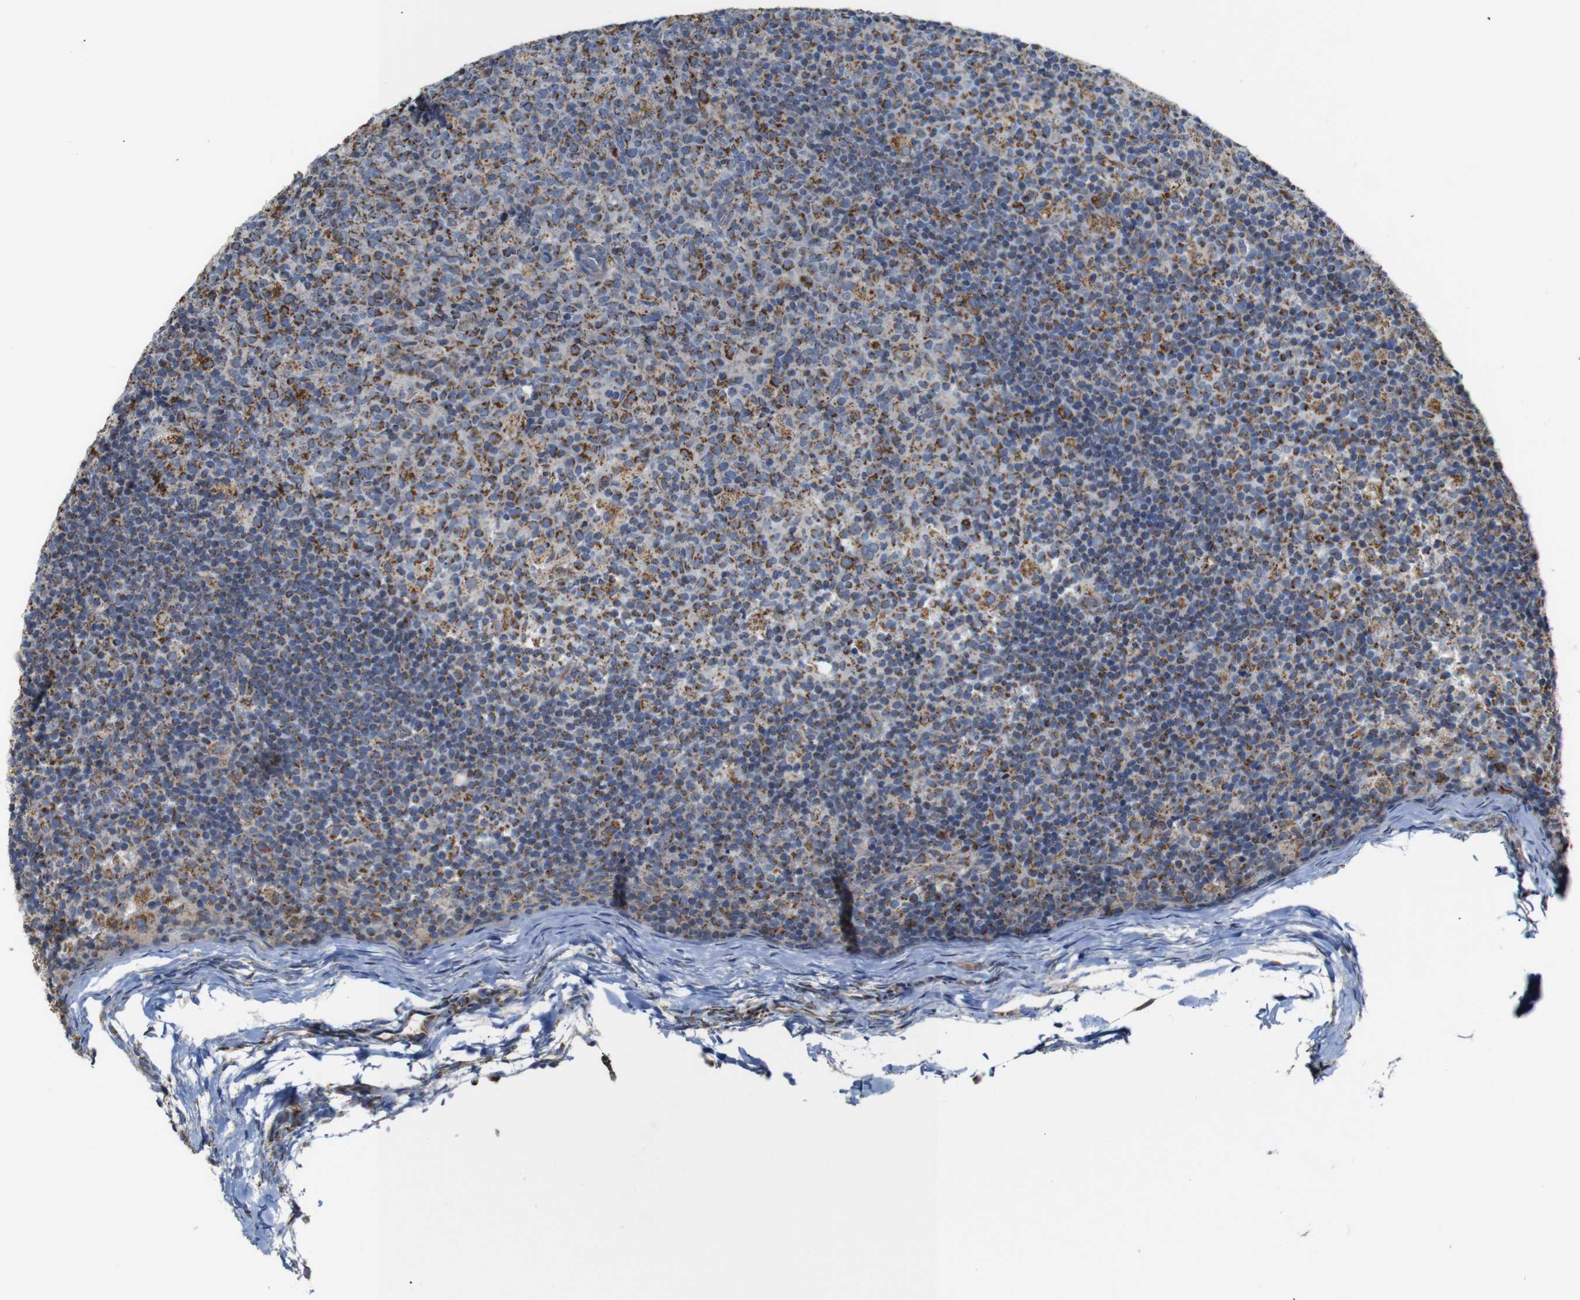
{"staining": {"intensity": "moderate", "quantity": ">75%", "location": "cytoplasmic/membranous"}, "tissue": "lymph node", "cell_type": "Germinal center cells", "image_type": "normal", "snomed": [{"axis": "morphology", "description": "Normal tissue, NOS"}, {"axis": "morphology", "description": "Inflammation, NOS"}, {"axis": "topography", "description": "Lymph node"}], "caption": "A high-resolution micrograph shows immunohistochemistry staining of unremarkable lymph node, which exhibits moderate cytoplasmic/membranous staining in approximately >75% of germinal center cells. (brown staining indicates protein expression, while blue staining denotes nuclei).", "gene": "NR3C2", "patient": {"sex": "male", "age": 55}}